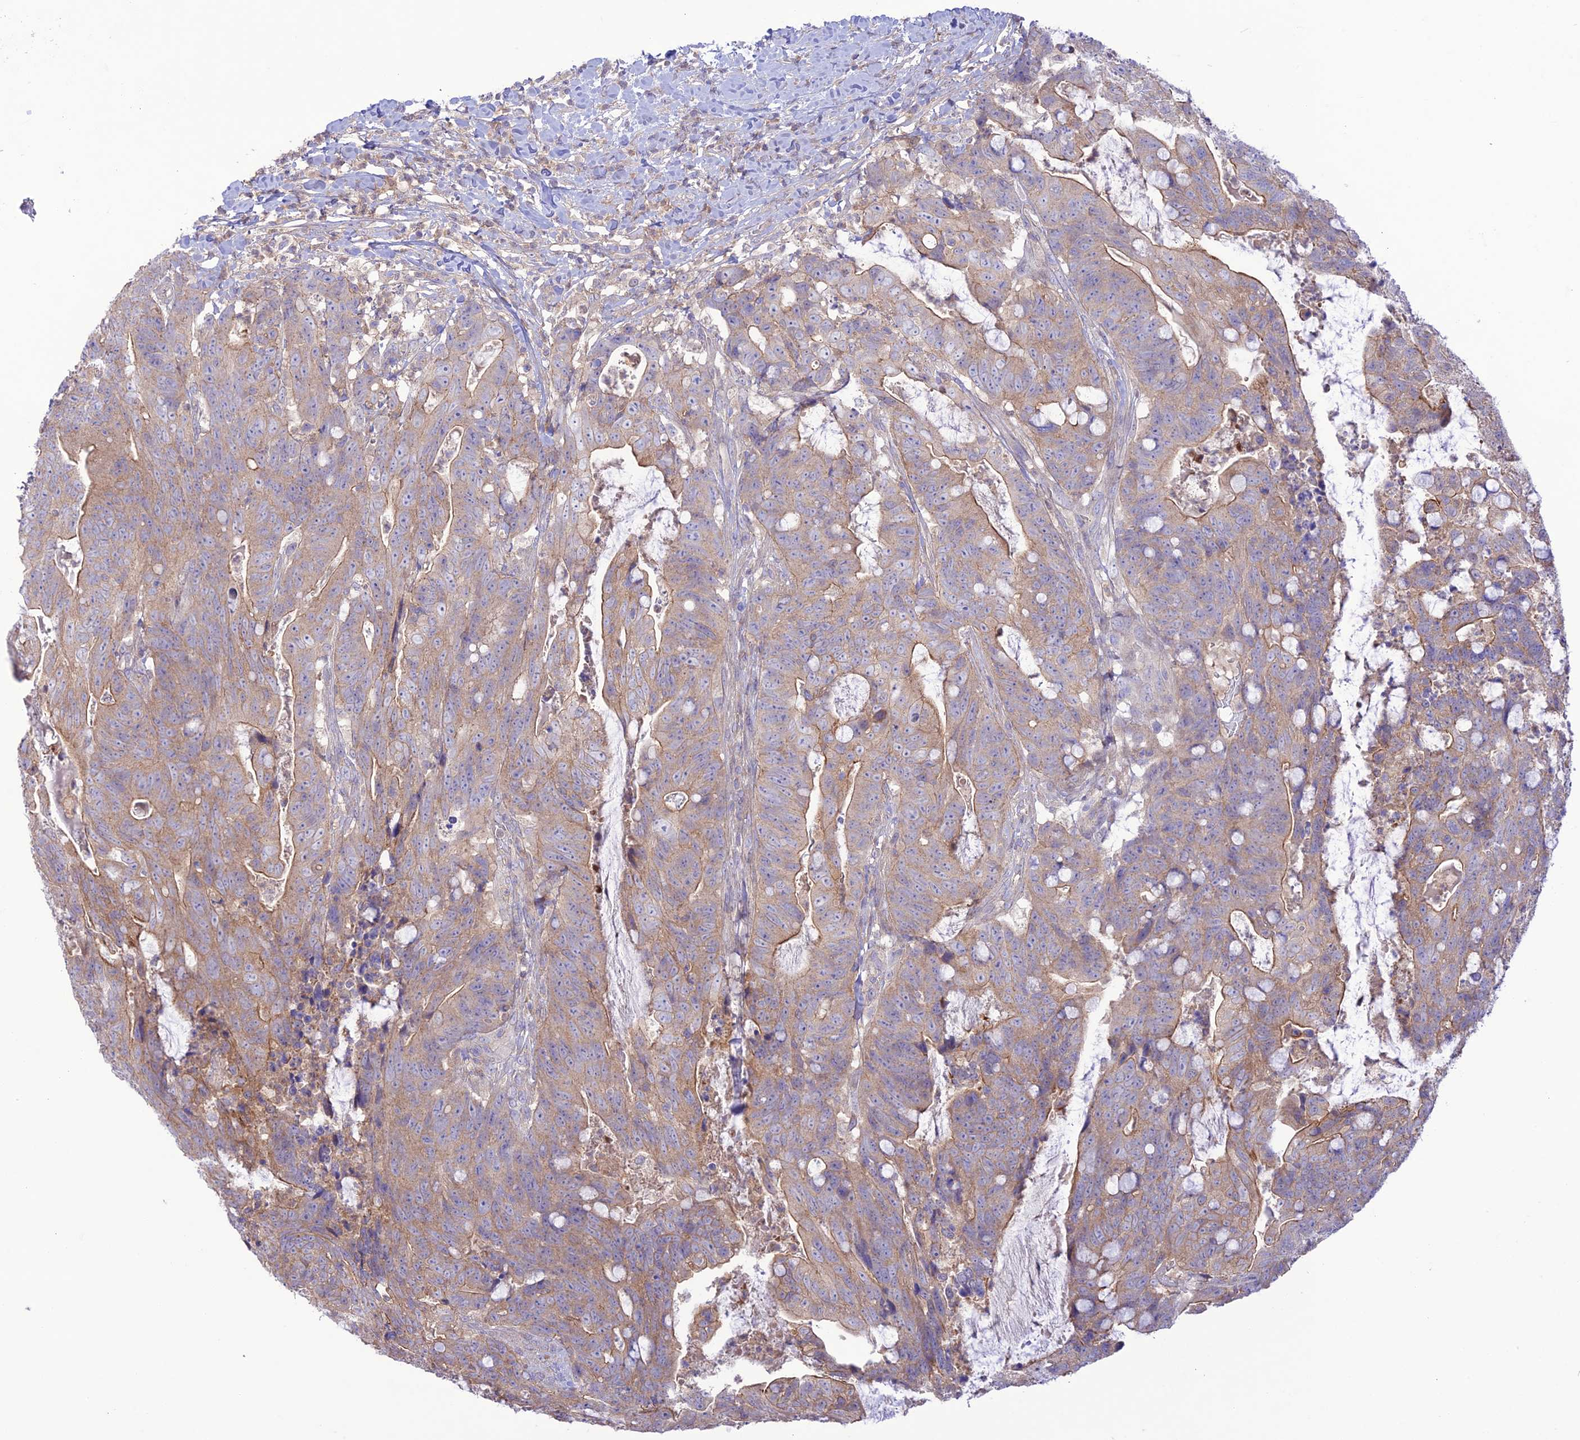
{"staining": {"intensity": "moderate", "quantity": ">75%", "location": "cytoplasmic/membranous"}, "tissue": "colorectal cancer", "cell_type": "Tumor cells", "image_type": "cancer", "snomed": [{"axis": "morphology", "description": "Adenocarcinoma, NOS"}, {"axis": "topography", "description": "Colon"}], "caption": "Immunohistochemical staining of adenocarcinoma (colorectal) demonstrates medium levels of moderate cytoplasmic/membranous protein positivity in approximately >75% of tumor cells.", "gene": "FCHSD1", "patient": {"sex": "female", "age": 82}}